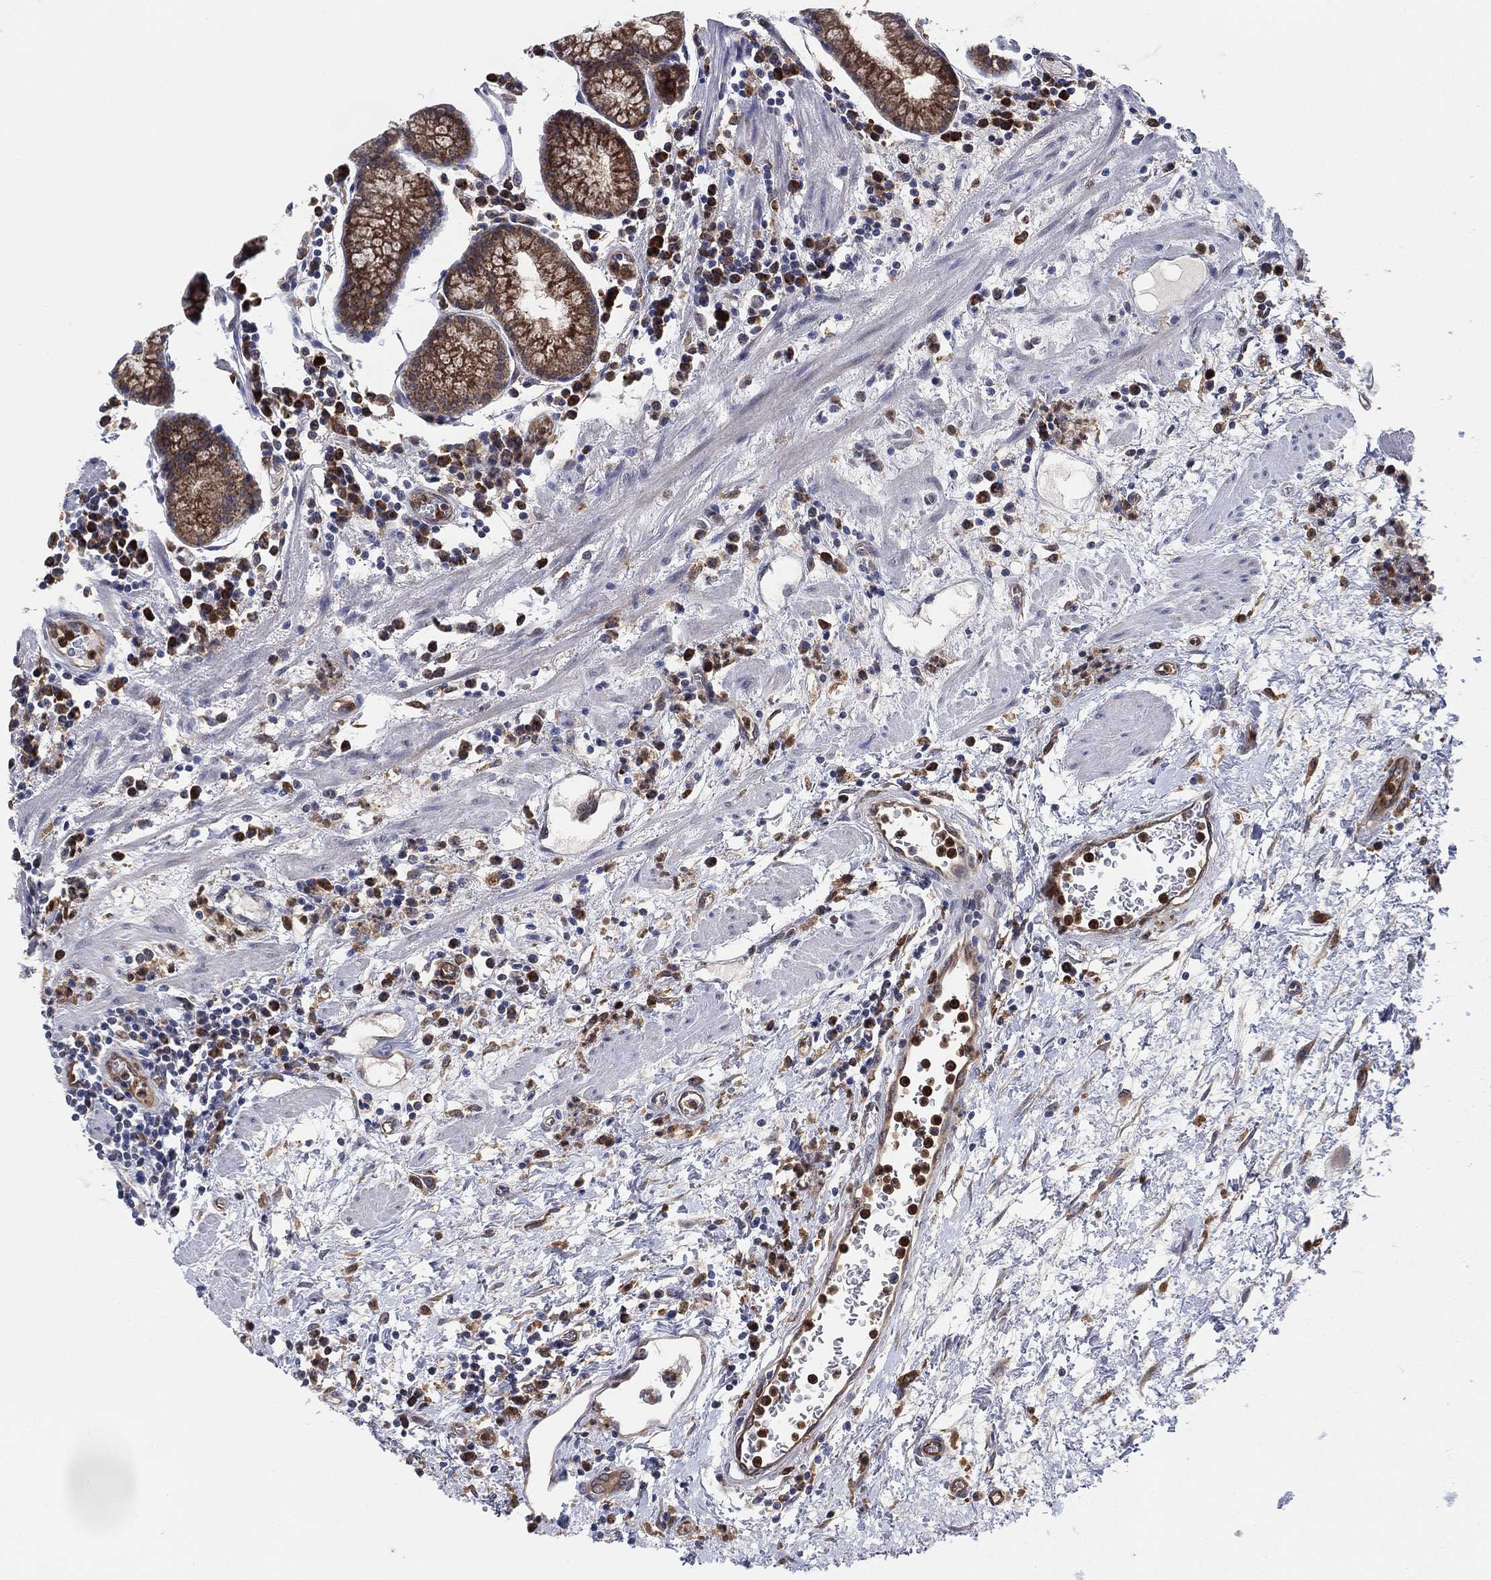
{"staining": {"intensity": "strong", "quantity": "<25%", "location": "cytoplasmic/membranous"}, "tissue": "stomach", "cell_type": "Glandular cells", "image_type": "normal", "snomed": [{"axis": "morphology", "description": "Normal tissue, NOS"}, {"axis": "morphology", "description": "Adenocarcinoma, NOS"}, {"axis": "topography", "description": "Stomach"}], "caption": "Stomach stained with a protein marker shows strong staining in glandular cells.", "gene": "FES", "patient": {"sex": "female", "age": 64}}